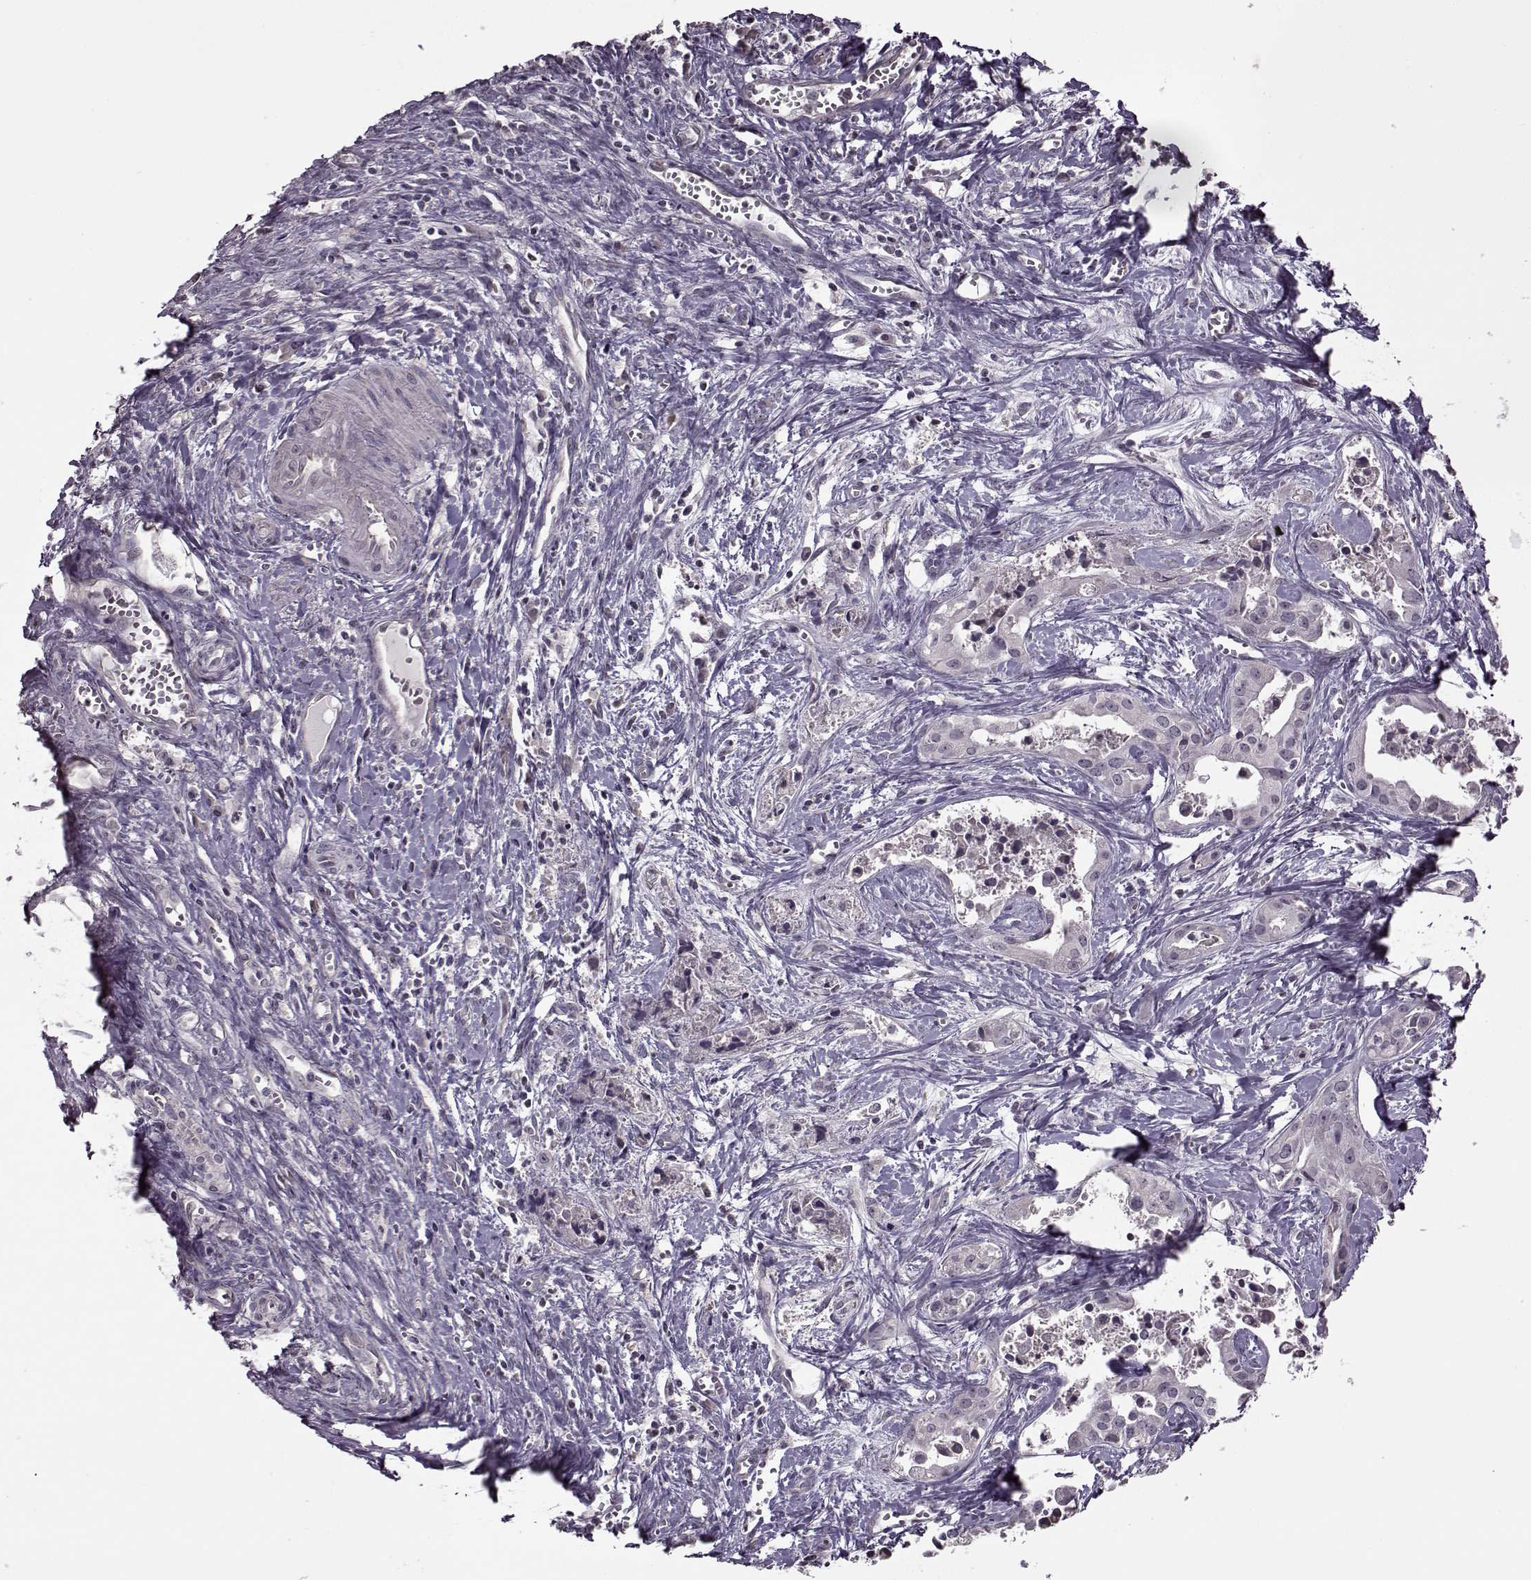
{"staining": {"intensity": "negative", "quantity": "none", "location": "none"}, "tissue": "liver cancer", "cell_type": "Tumor cells", "image_type": "cancer", "snomed": [{"axis": "morphology", "description": "Cholangiocarcinoma"}, {"axis": "topography", "description": "Liver"}], "caption": "Liver cancer was stained to show a protein in brown. There is no significant positivity in tumor cells.", "gene": "FSHB", "patient": {"sex": "female", "age": 65}}